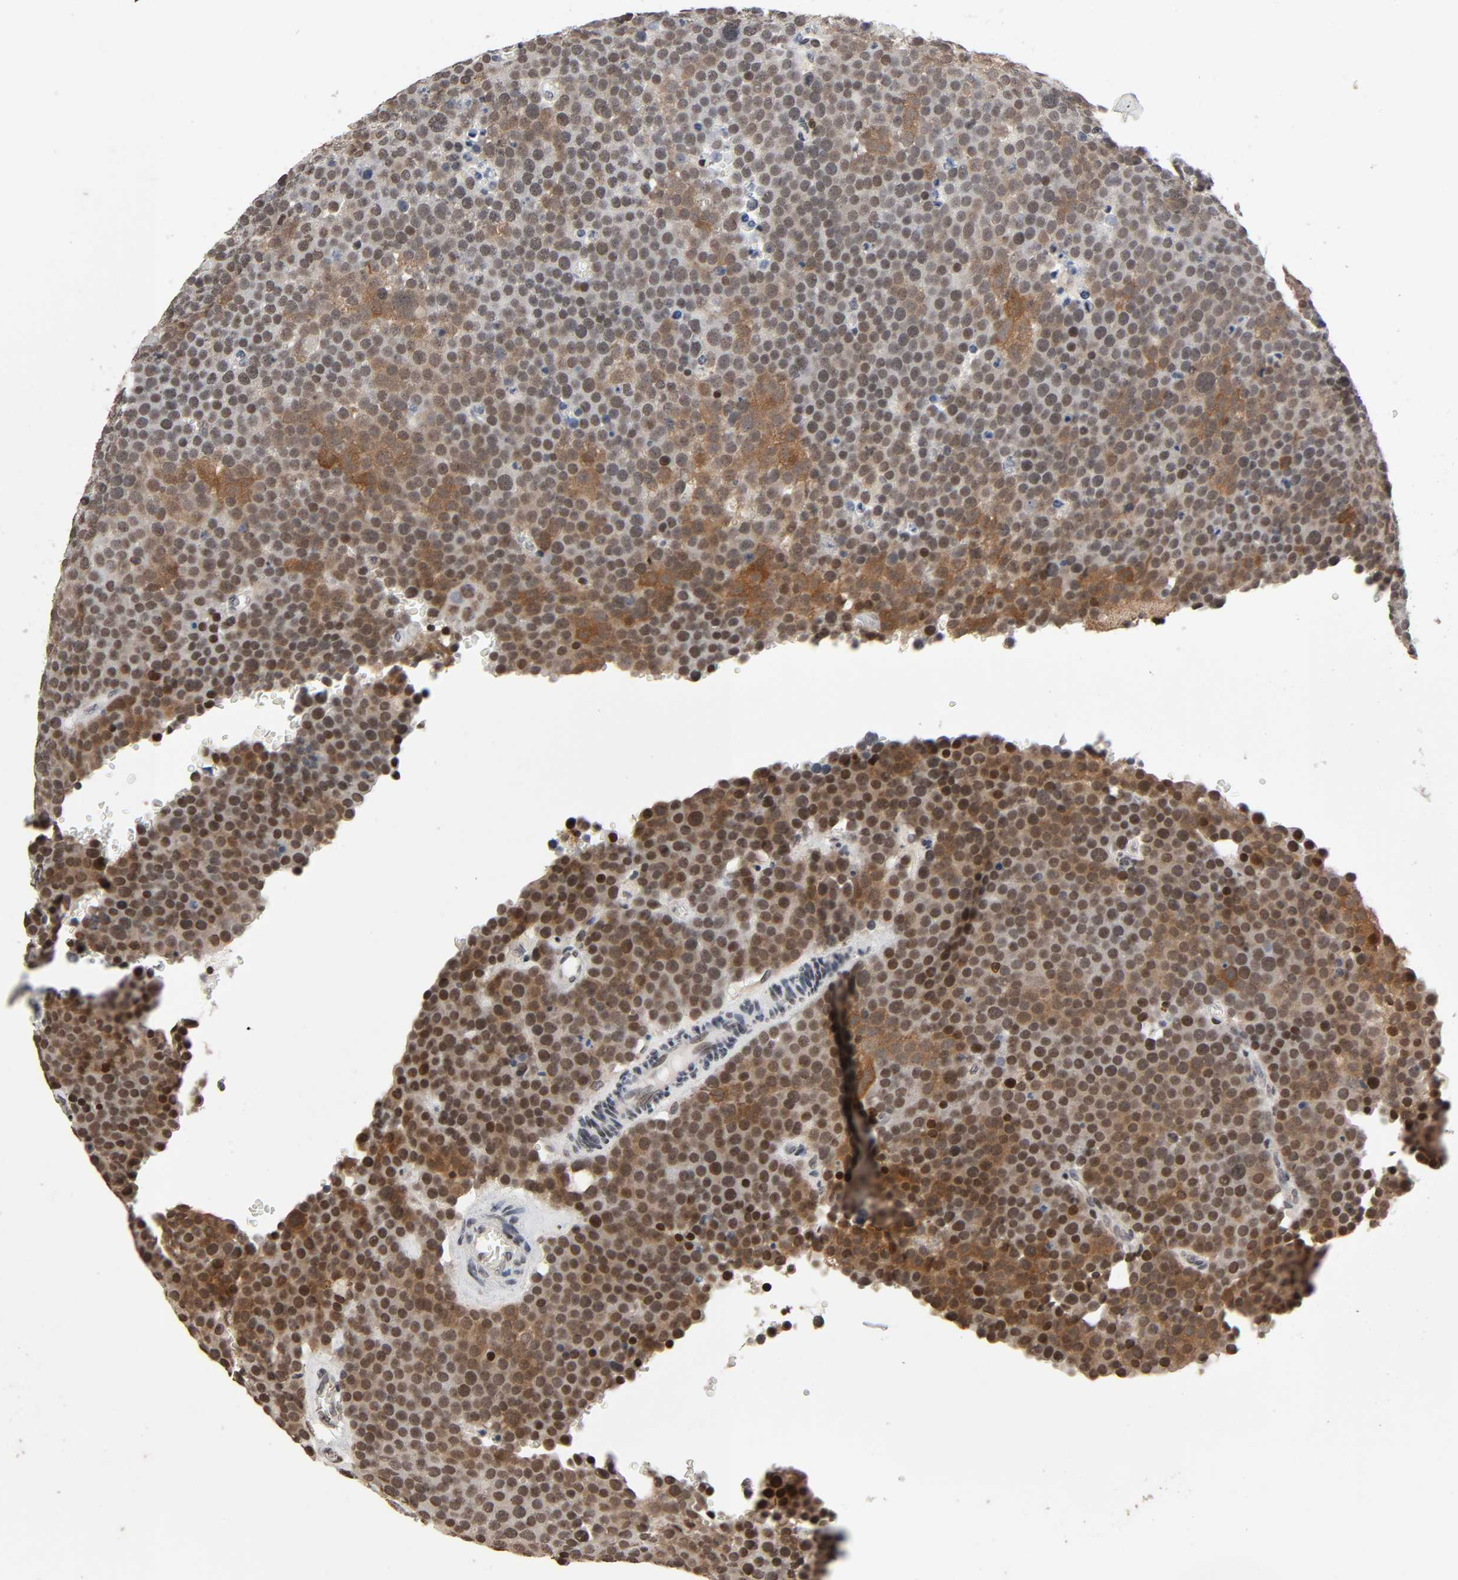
{"staining": {"intensity": "moderate", "quantity": "<25%", "location": "cytoplasmic/membranous"}, "tissue": "testis cancer", "cell_type": "Tumor cells", "image_type": "cancer", "snomed": [{"axis": "morphology", "description": "Seminoma, NOS"}, {"axis": "topography", "description": "Testis"}], "caption": "Protein staining by immunohistochemistry (IHC) exhibits moderate cytoplasmic/membranous positivity in approximately <25% of tumor cells in testis cancer.", "gene": "STK4", "patient": {"sex": "male", "age": 71}}